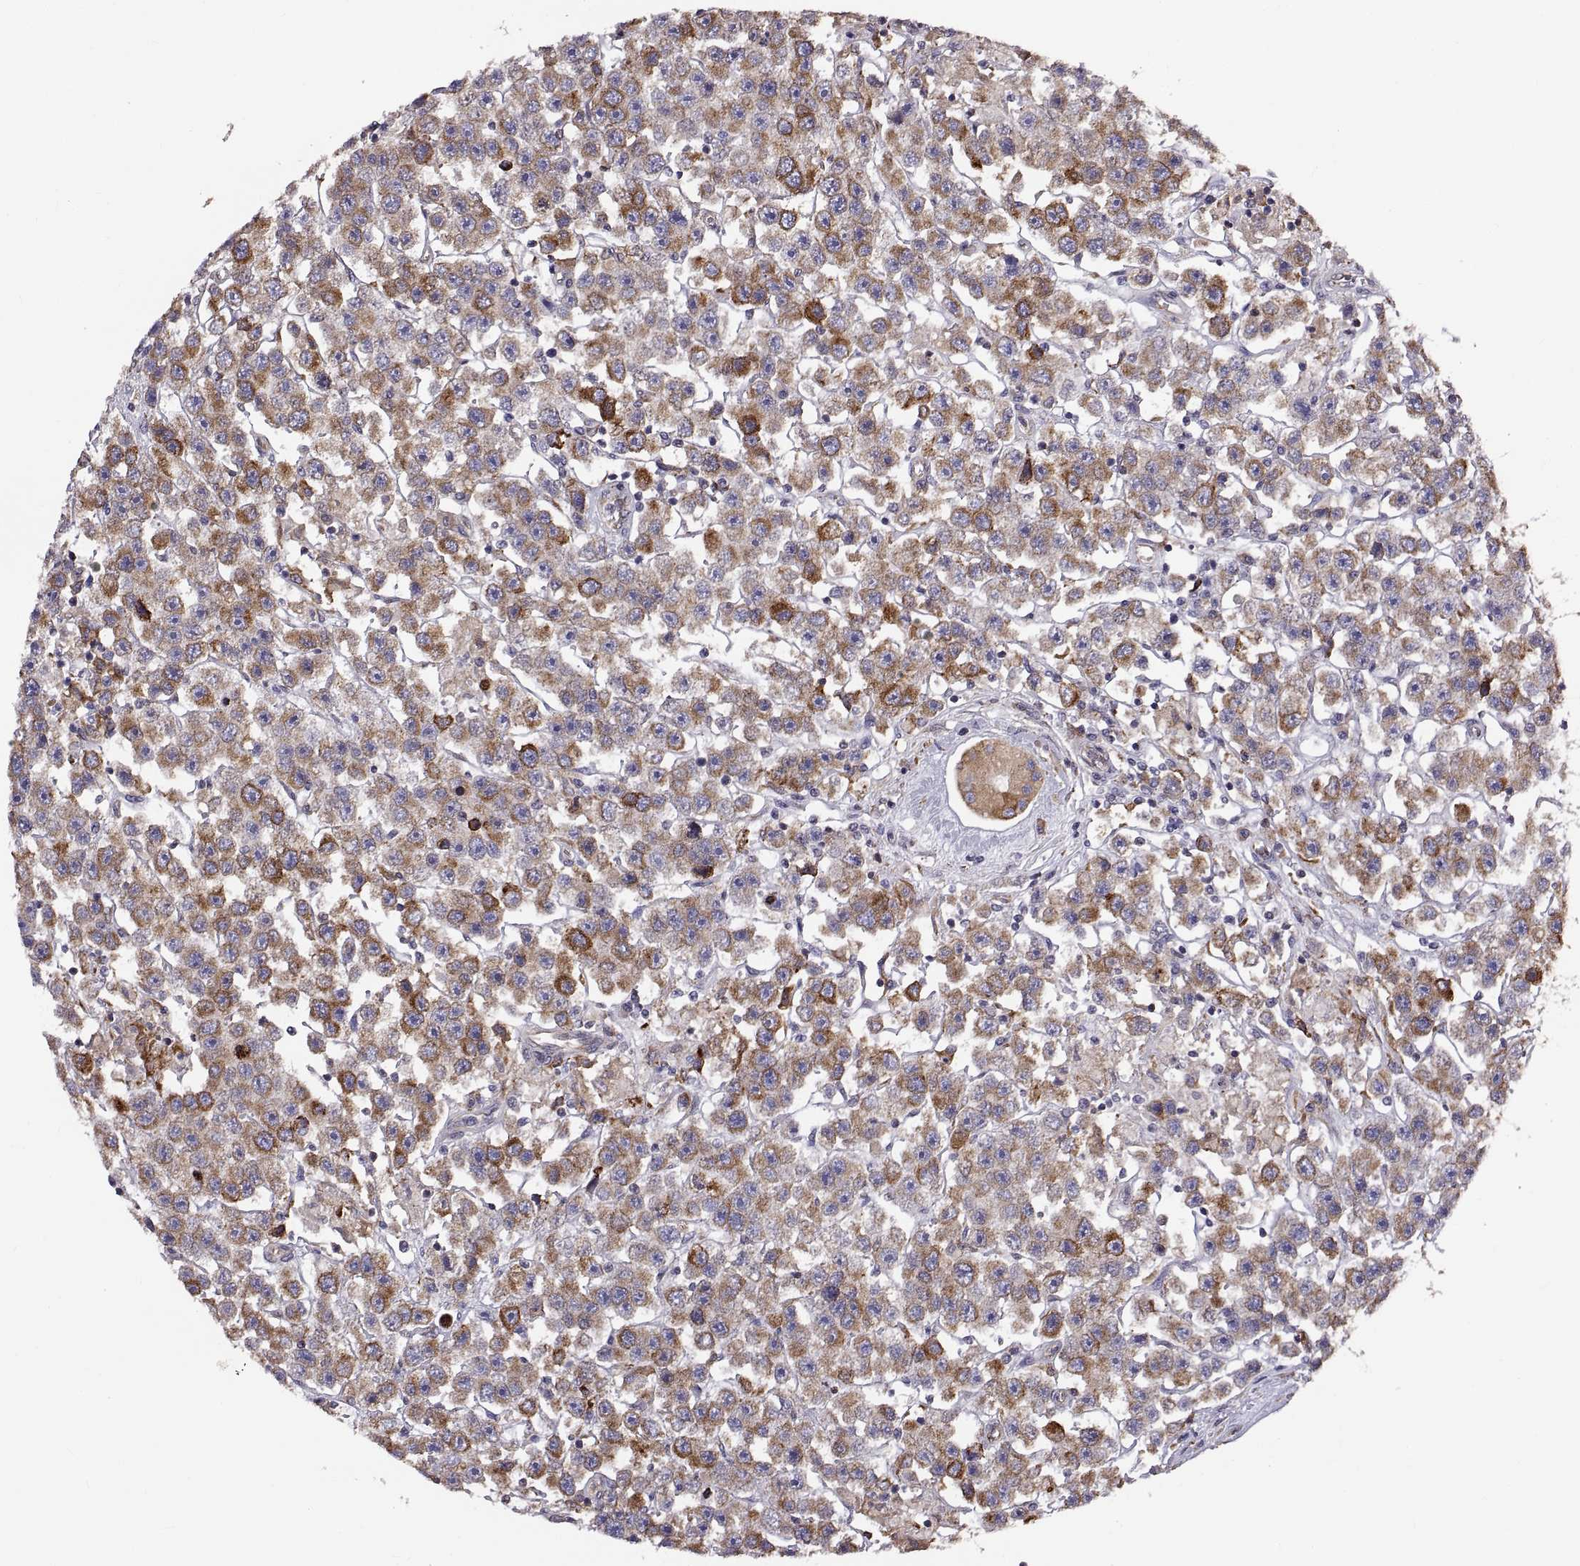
{"staining": {"intensity": "strong", "quantity": "25%-75%", "location": "cytoplasmic/membranous"}, "tissue": "testis cancer", "cell_type": "Tumor cells", "image_type": "cancer", "snomed": [{"axis": "morphology", "description": "Seminoma, NOS"}, {"axis": "topography", "description": "Testis"}], "caption": "High-magnification brightfield microscopy of testis seminoma stained with DAB (brown) and counterstained with hematoxylin (blue). tumor cells exhibit strong cytoplasmic/membranous positivity is identified in approximately25%-75% of cells.", "gene": "PLEKHB2", "patient": {"sex": "male", "age": 45}}